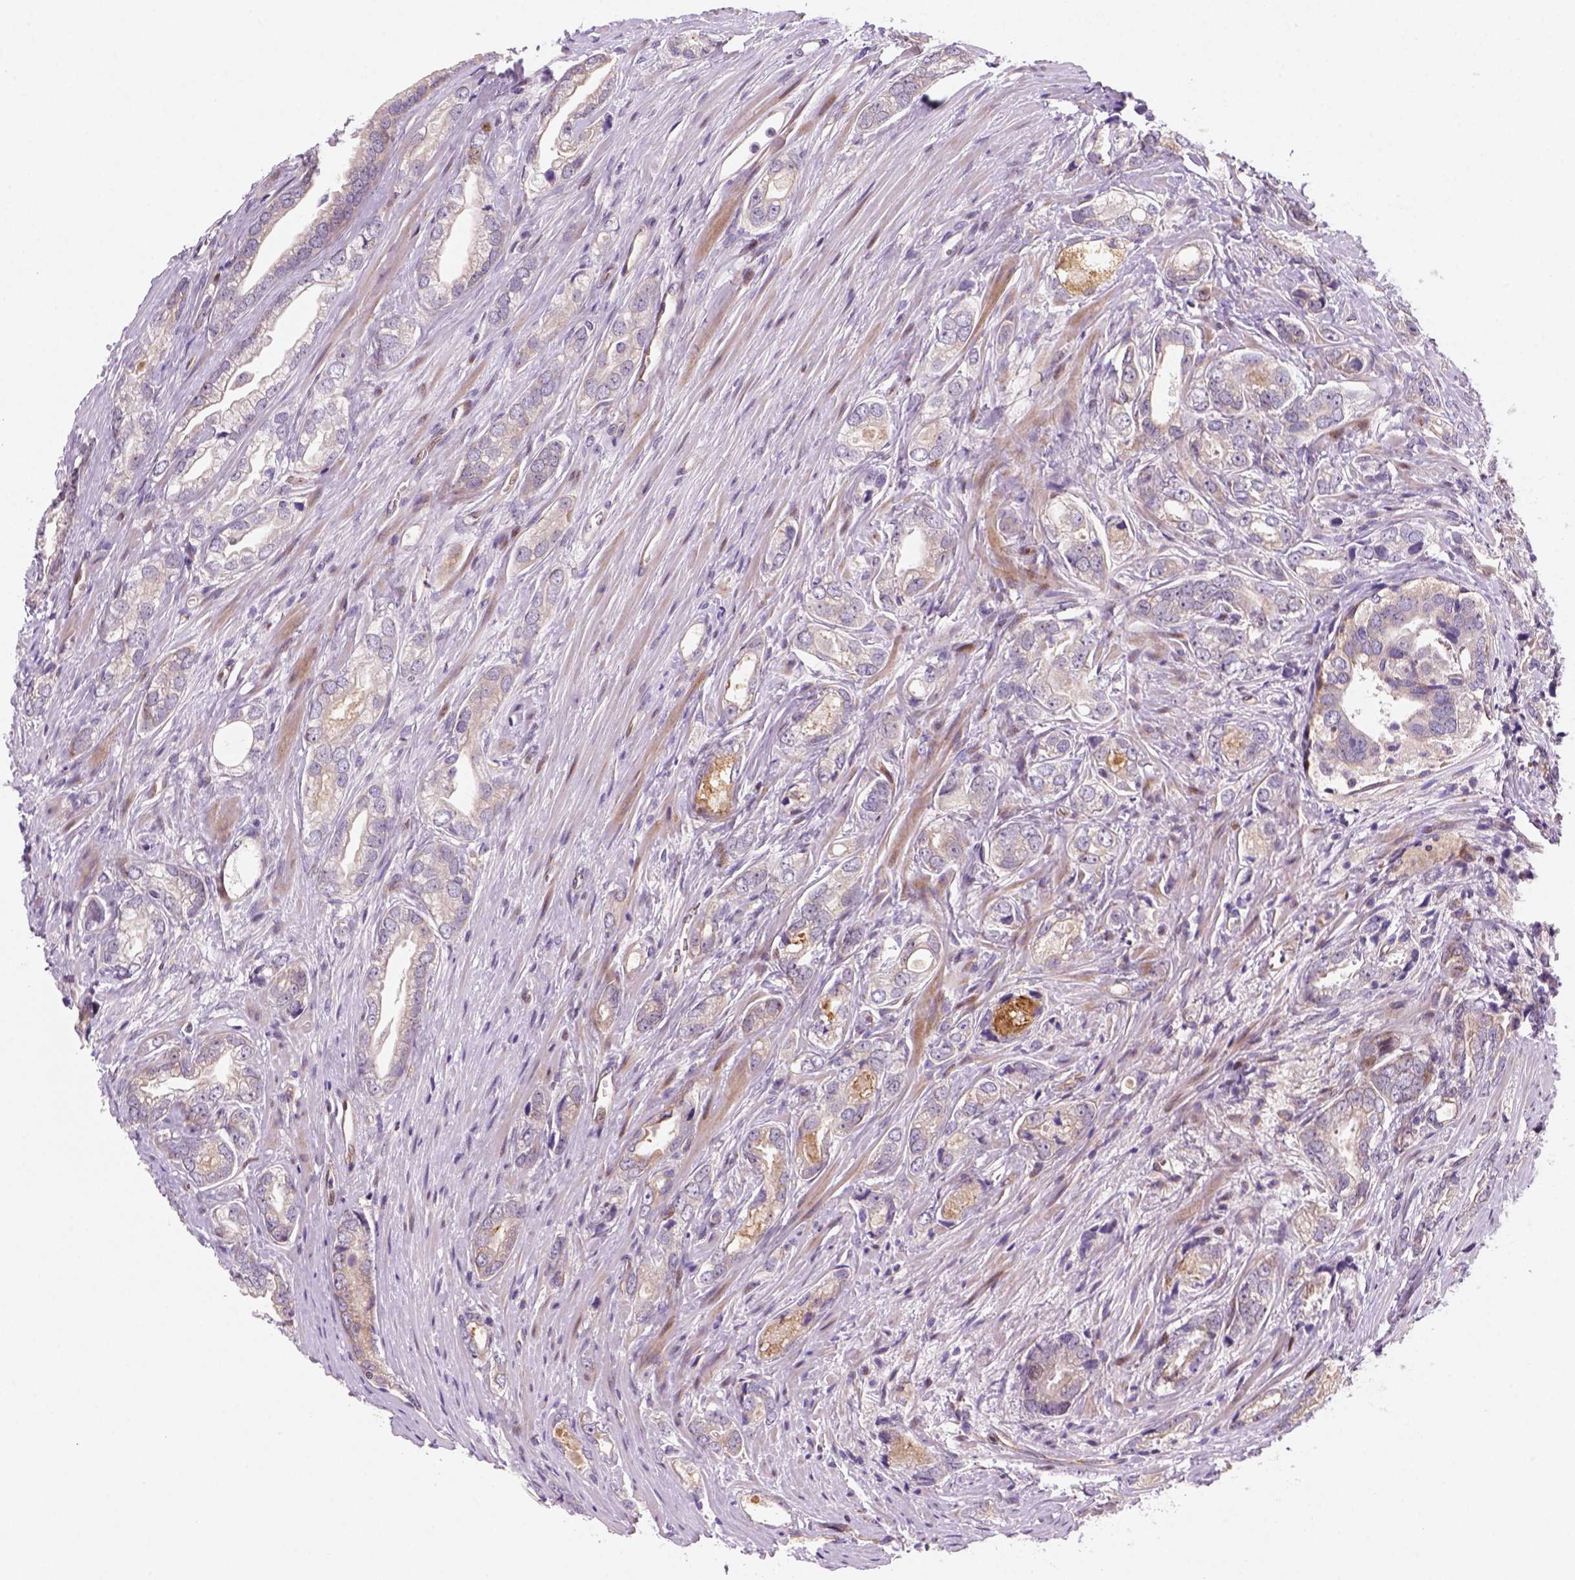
{"staining": {"intensity": "negative", "quantity": "none", "location": "none"}, "tissue": "prostate cancer", "cell_type": "Tumor cells", "image_type": "cancer", "snomed": [{"axis": "morphology", "description": "Adenocarcinoma, NOS"}, {"axis": "morphology", "description": "Adenocarcinoma, High grade"}, {"axis": "topography", "description": "Prostate"}], "caption": "The micrograph reveals no significant staining in tumor cells of prostate adenocarcinoma.", "gene": "VSTM5", "patient": {"sex": "male", "age": 70}}